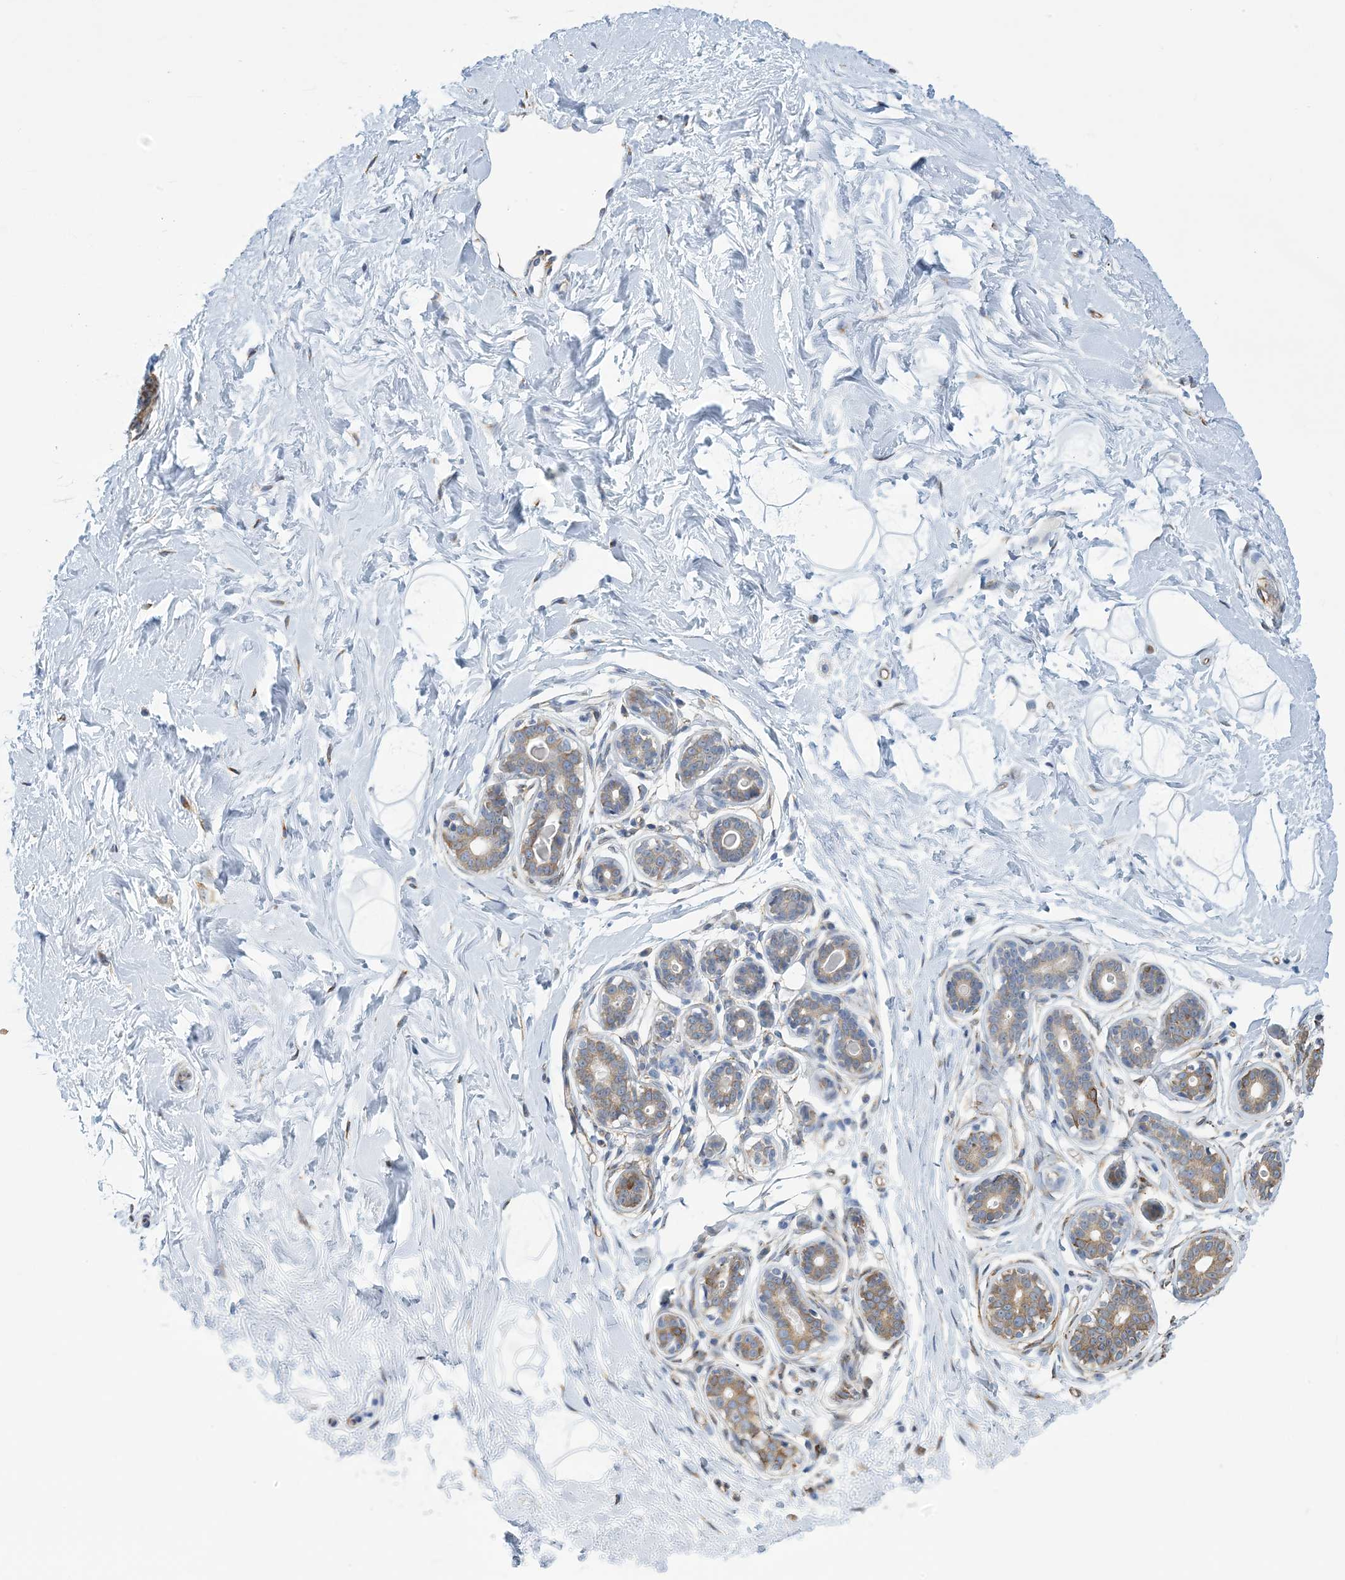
{"staining": {"intensity": "negative", "quantity": "none", "location": "none"}, "tissue": "breast", "cell_type": "Adipocytes", "image_type": "normal", "snomed": [{"axis": "morphology", "description": "Normal tissue, NOS"}, {"axis": "morphology", "description": "Adenoma, NOS"}, {"axis": "topography", "description": "Breast"}], "caption": "The photomicrograph exhibits no staining of adipocytes in benign breast.", "gene": "CCDC14", "patient": {"sex": "female", "age": 23}}